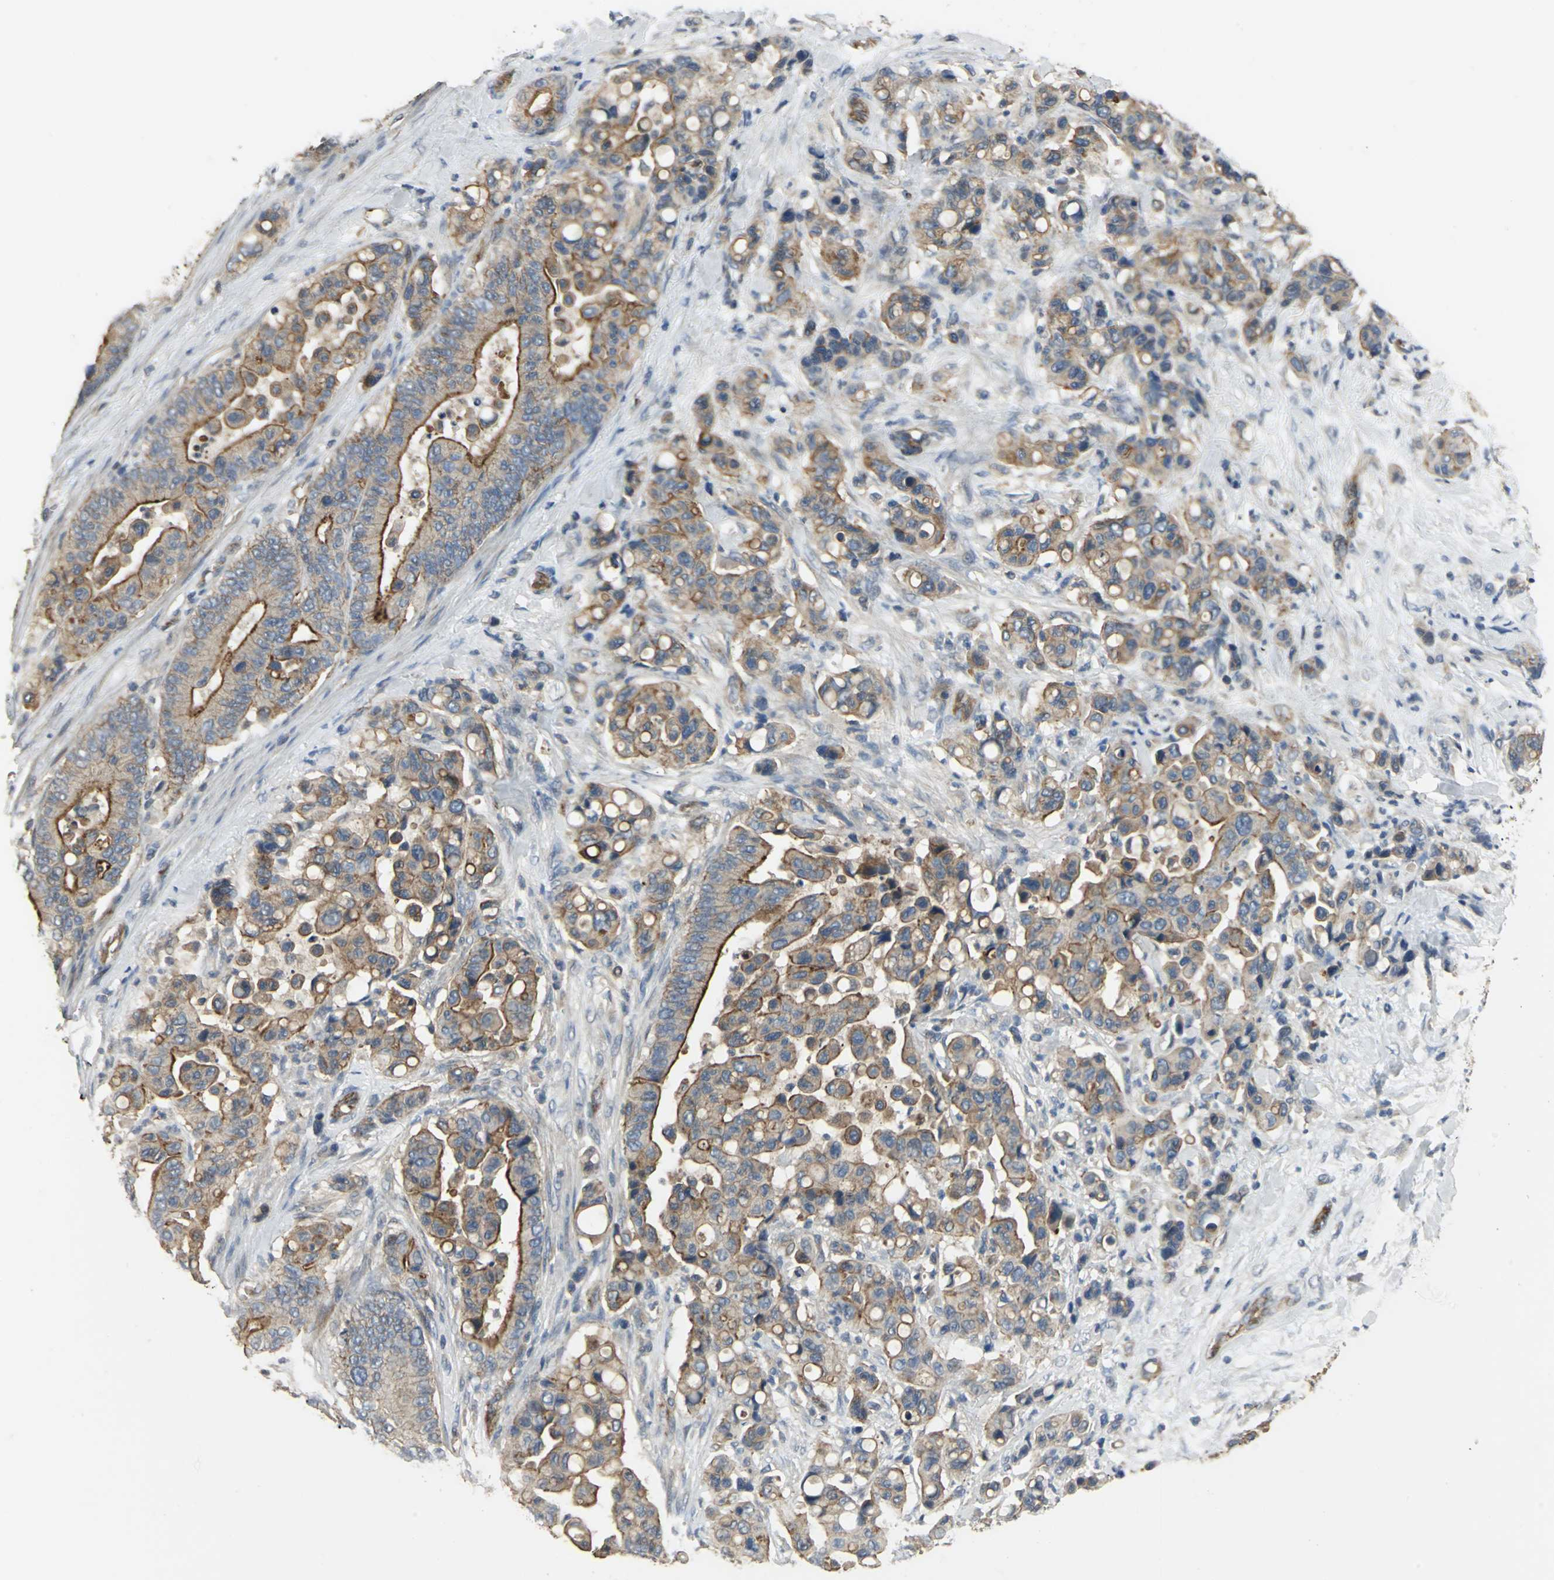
{"staining": {"intensity": "strong", "quantity": "25%-75%", "location": "cytoplasmic/membranous"}, "tissue": "colorectal cancer", "cell_type": "Tumor cells", "image_type": "cancer", "snomed": [{"axis": "morphology", "description": "Normal tissue, NOS"}, {"axis": "morphology", "description": "Adenocarcinoma, NOS"}, {"axis": "topography", "description": "Colon"}], "caption": "IHC of colorectal adenocarcinoma exhibits high levels of strong cytoplasmic/membranous positivity in about 25%-75% of tumor cells.", "gene": "RAPGEF1", "patient": {"sex": "male", "age": 82}}